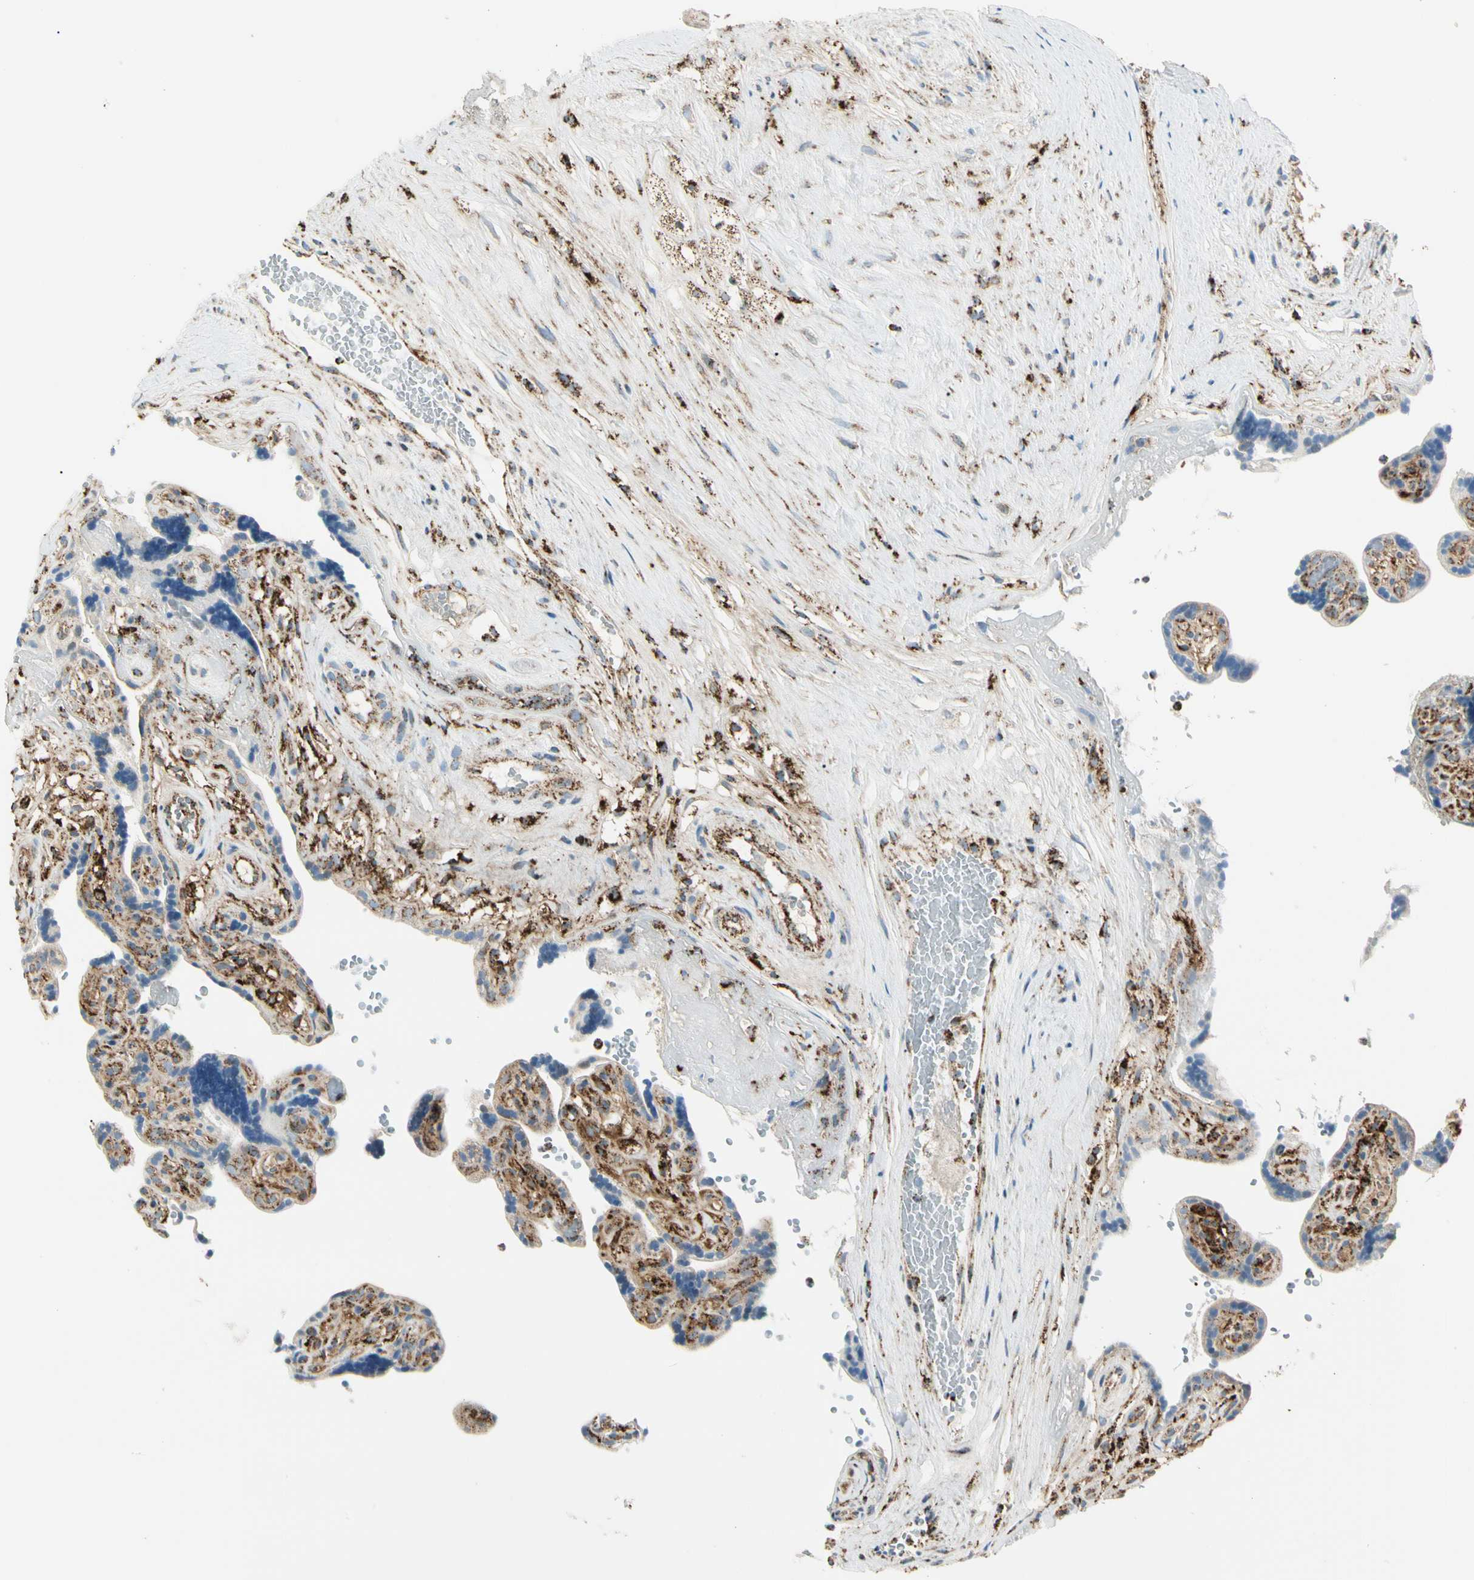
{"staining": {"intensity": "moderate", "quantity": ">75%", "location": "cytoplasmic/membranous"}, "tissue": "placenta", "cell_type": "Decidual cells", "image_type": "normal", "snomed": [{"axis": "morphology", "description": "Normal tissue, NOS"}, {"axis": "topography", "description": "Placenta"}], "caption": "Approximately >75% of decidual cells in benign human placenta demonstrate moderate cytoplasmic/membranous protein expression as visualized by brown immunohistochemical staining.", "gene": "ME2", "patient": {"sex": "female", "age": 30}}